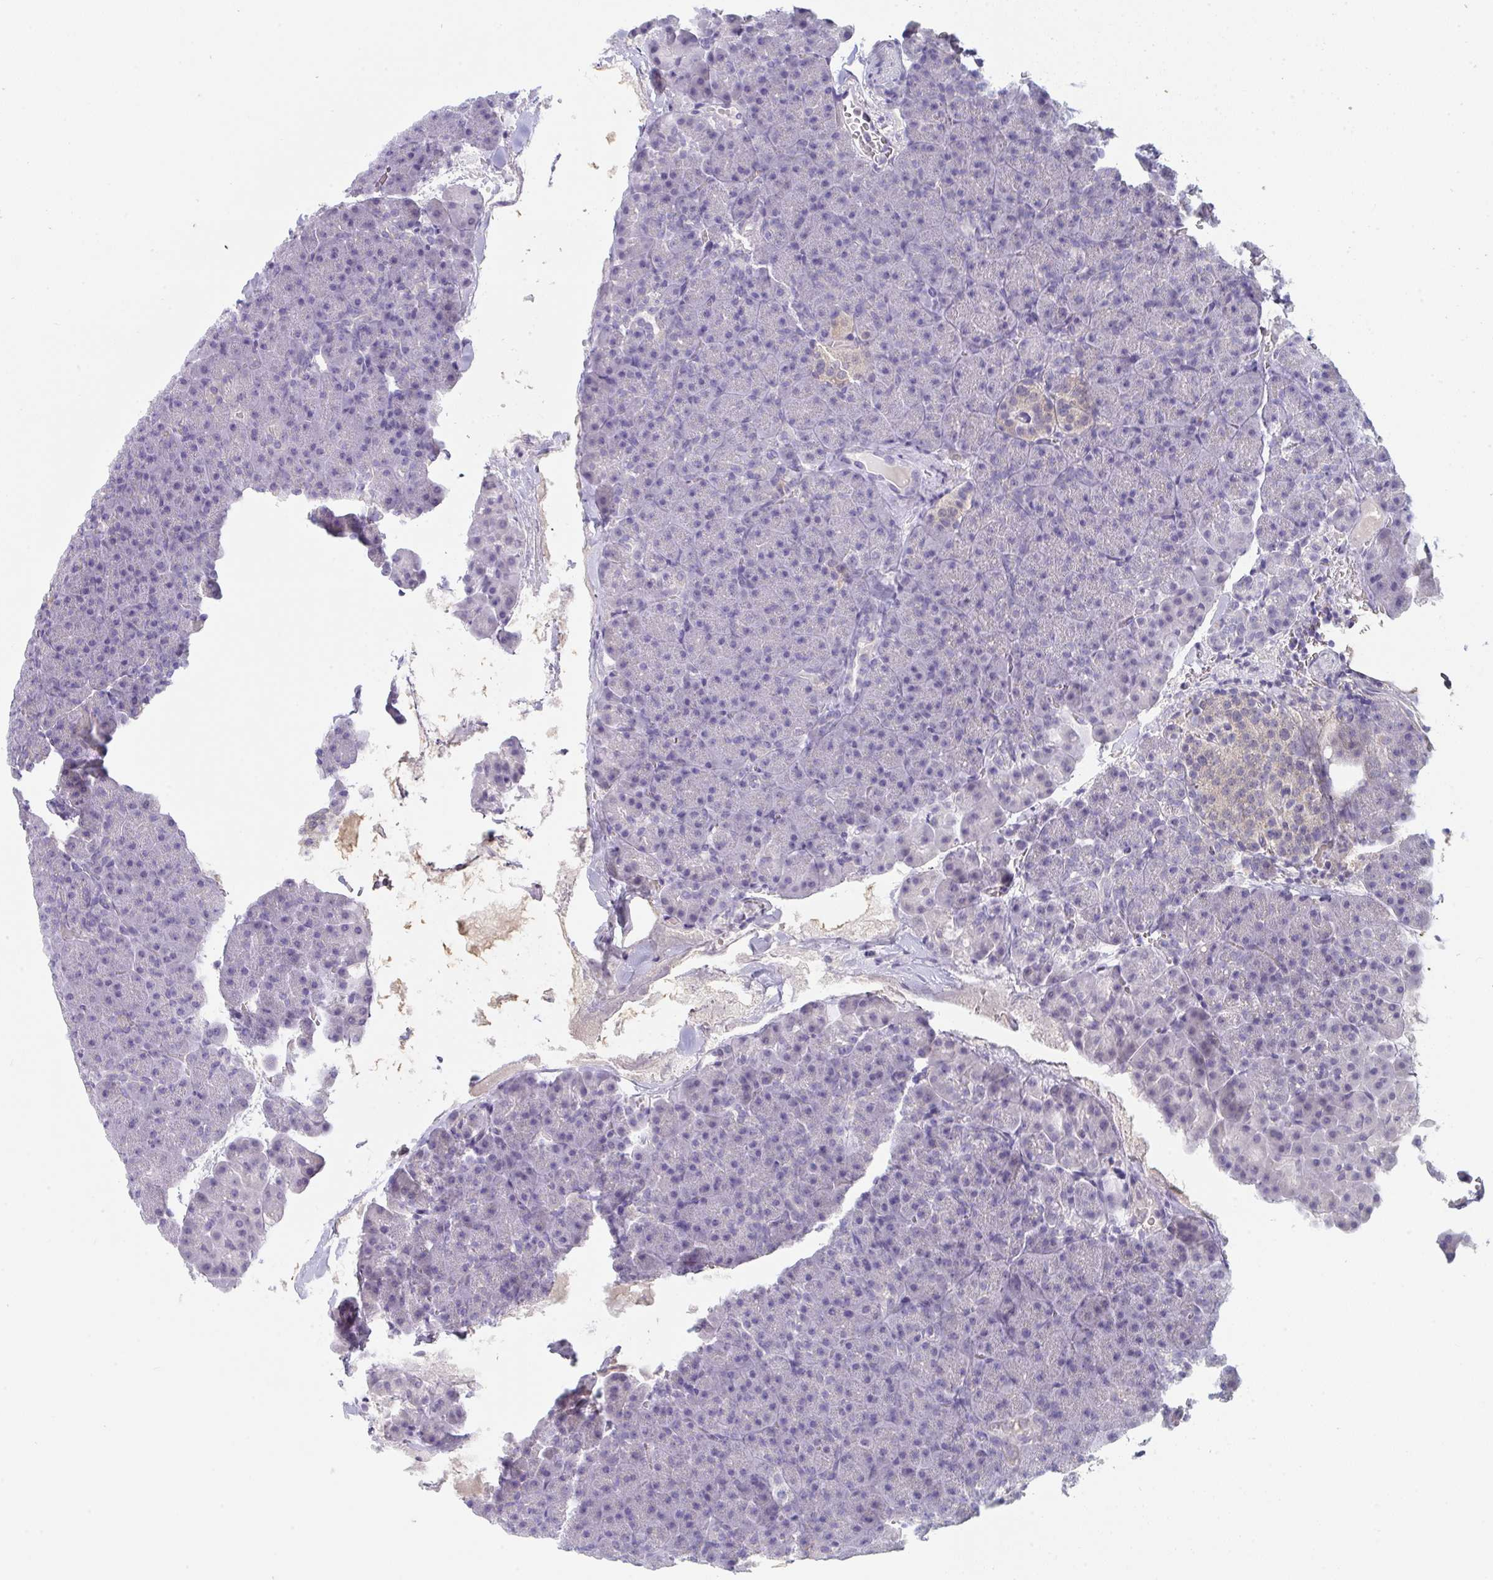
{"staining": {"intensity": "negative", "quantity": "none", "location": "none"}, "tissue": "pancreas", "cell_type": "Exocrine glandular cells", "image_type": "normal", "snomed": [{"axis": "morphology", "description": "Normal tissue, NOS"}, {"axis": "topography", "description": "Pancreas"}], "caption": "Exocrine glandular cells are negative for protein expression in unremarkable human pancreas.", "gene": "HGFAC", "patient": {"sex": "female", "age": 74}}